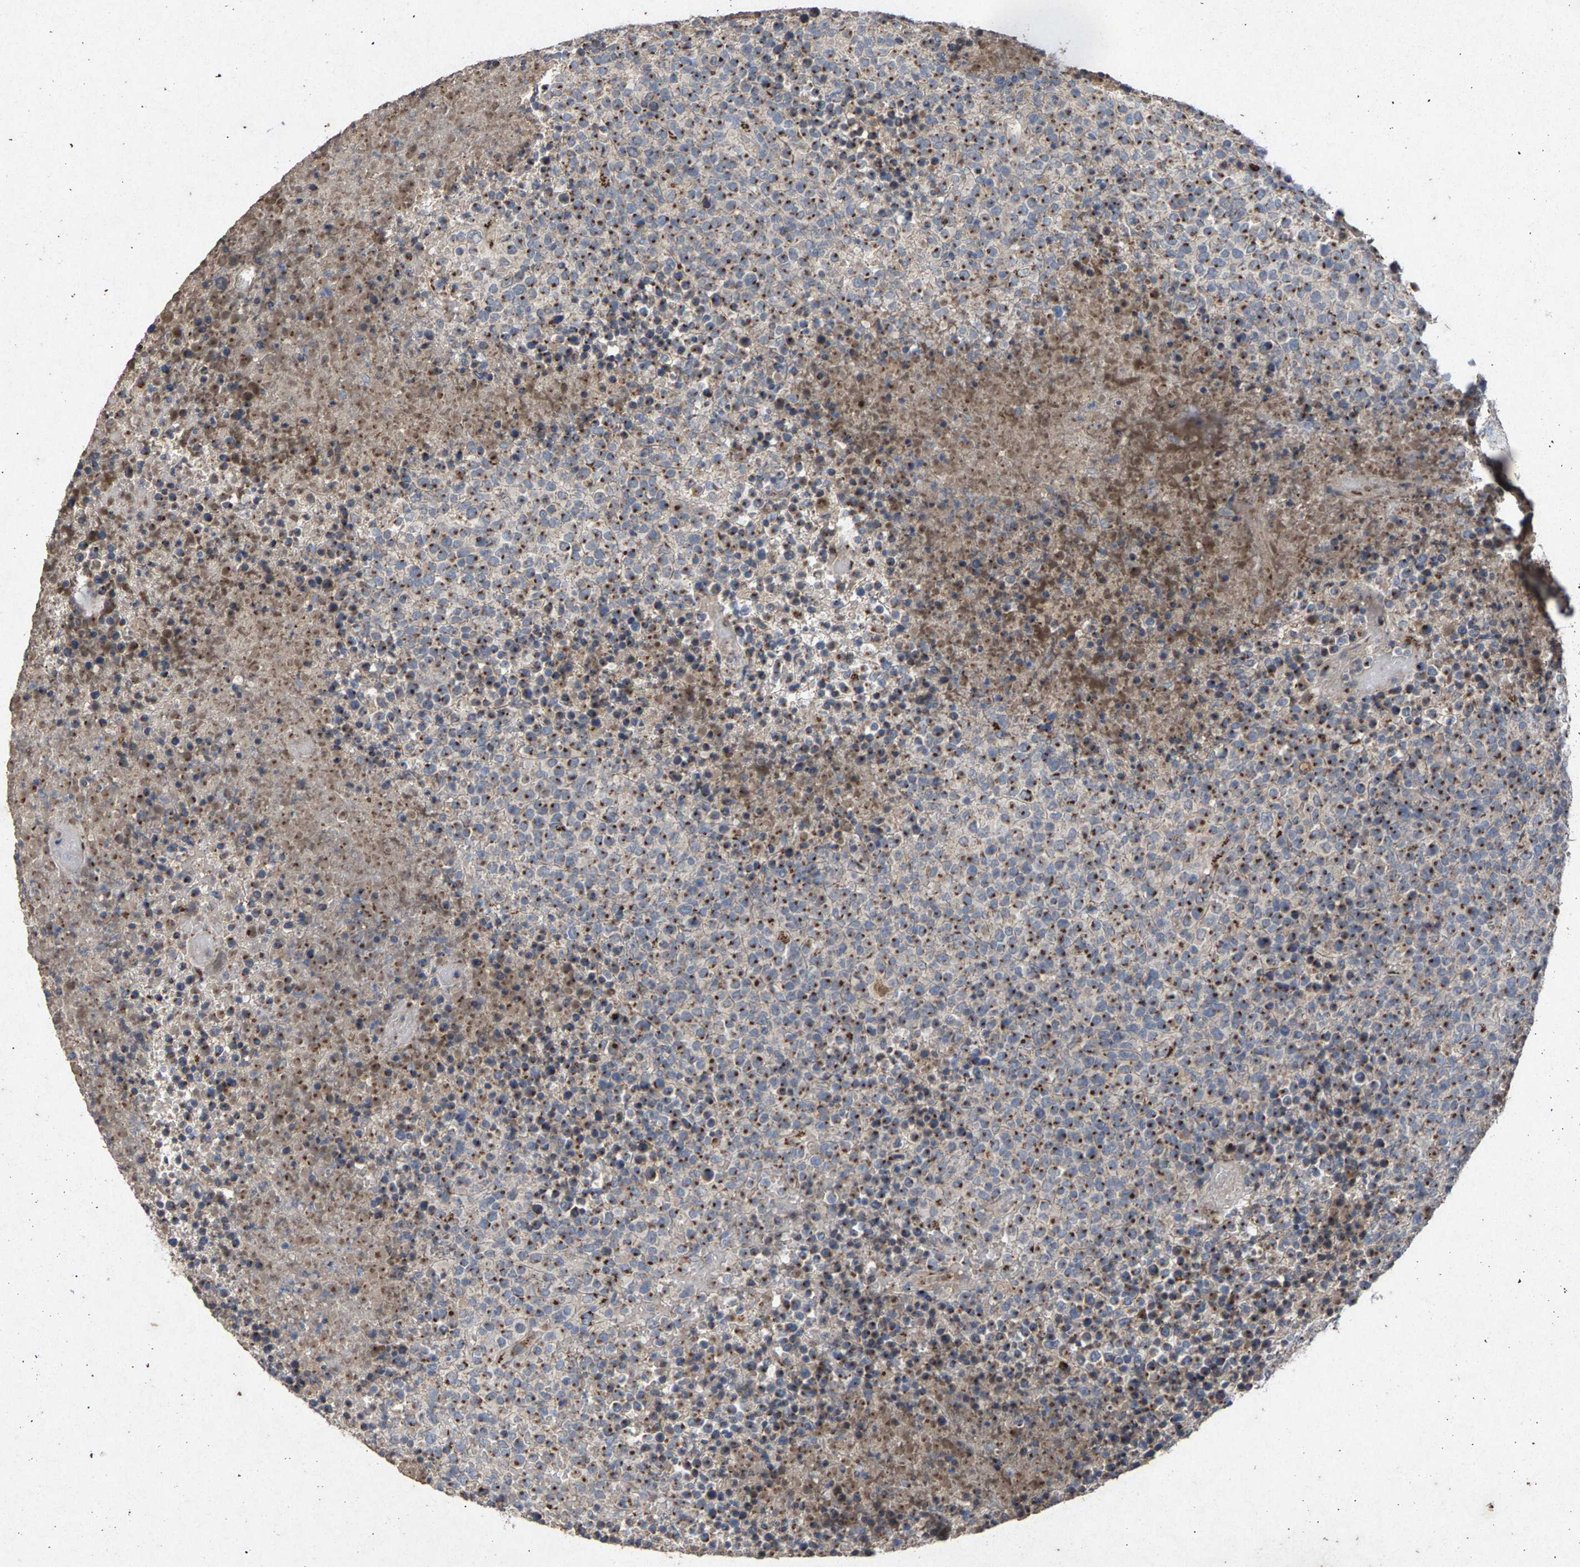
{"staining": {"intensity": "strong", "quantity": ">75%", "location": "cytoplasmic/membranous"}, "tissue": "lymphoma", "cell_type": "Tumor cells", "image_type": "cancer", "snomed": [{"axis": "morphology", "description": "Malignant lymphoma, non-Hodgkin's type, High grade"}, {"axis": "topography", "description": "Lymph node"}], "caption": "Immunohistochemistry (IHC) of high-grade malignant lymphoma, non-Hodgkin's type displays high levels of strong cytoplasmic/membranous staining in approximately >75% of tumor cells. The protein is stained brown, and the nuclei are stained in blue (DAB IHC with brightfield microscopy, high magnification).", "gene": "MAN2A1", "patient": {"sex": "male", "age": 13}}